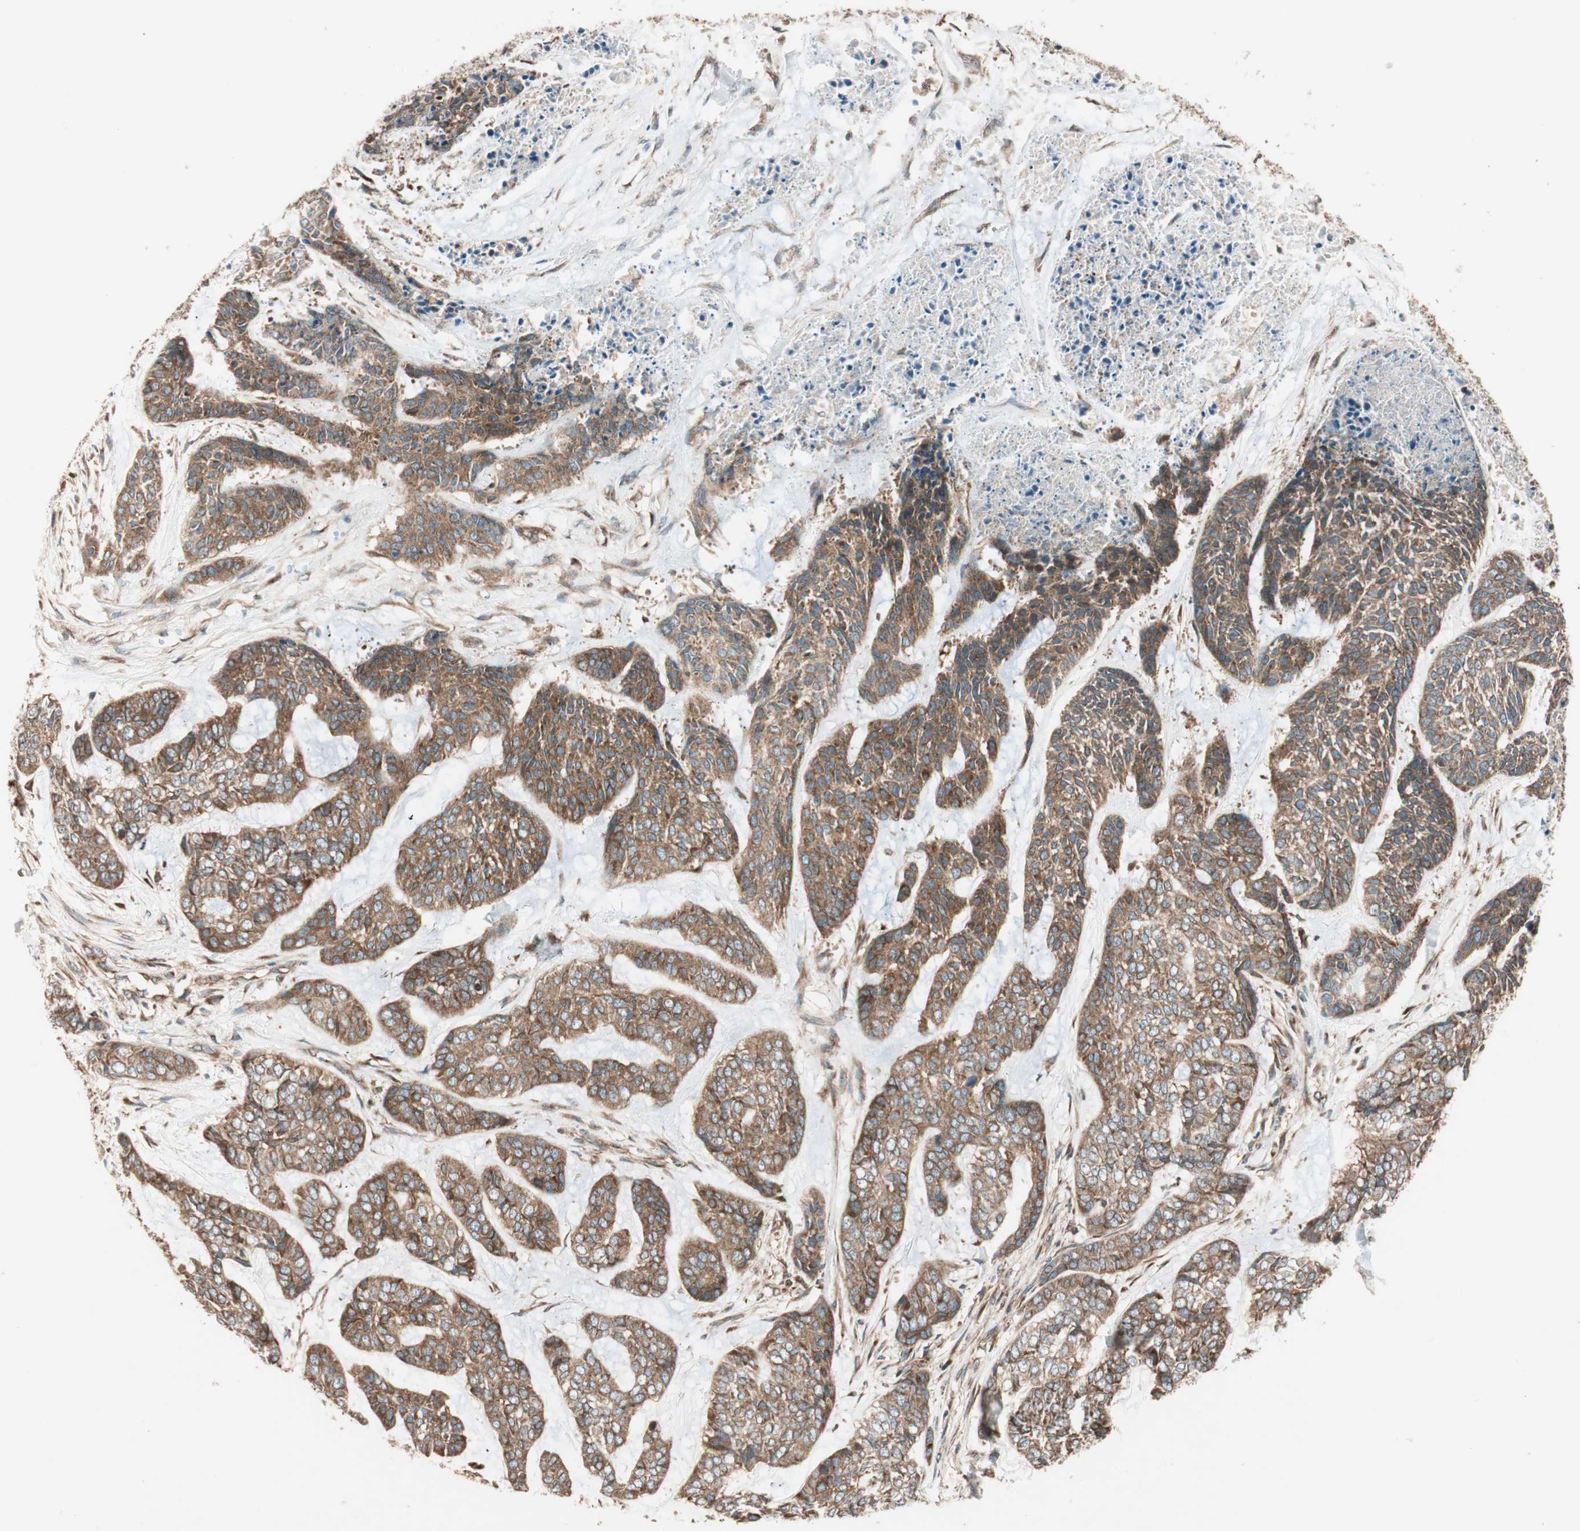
{"staining": {"intensity": "moderate", "quantity": ">75%", "location": "cytoplasmic/membranous"}, "tissue": "skin cancer", "cell_type": "Tumor cells", "image_type": "cancer", "snomed": [{"axis": "morphology", "description": "Basal cell carcinoma"}, {"axis": "topography", "description": "Skin"}], "caption": "Moderate cytoplasmic/membranous positivity for a protein is seen in approximately >75% of tumor cells of skin cancer using immunohistochemistry.", "gene": "RAB5A", "patient": {"sex": "female", "age": 64}}